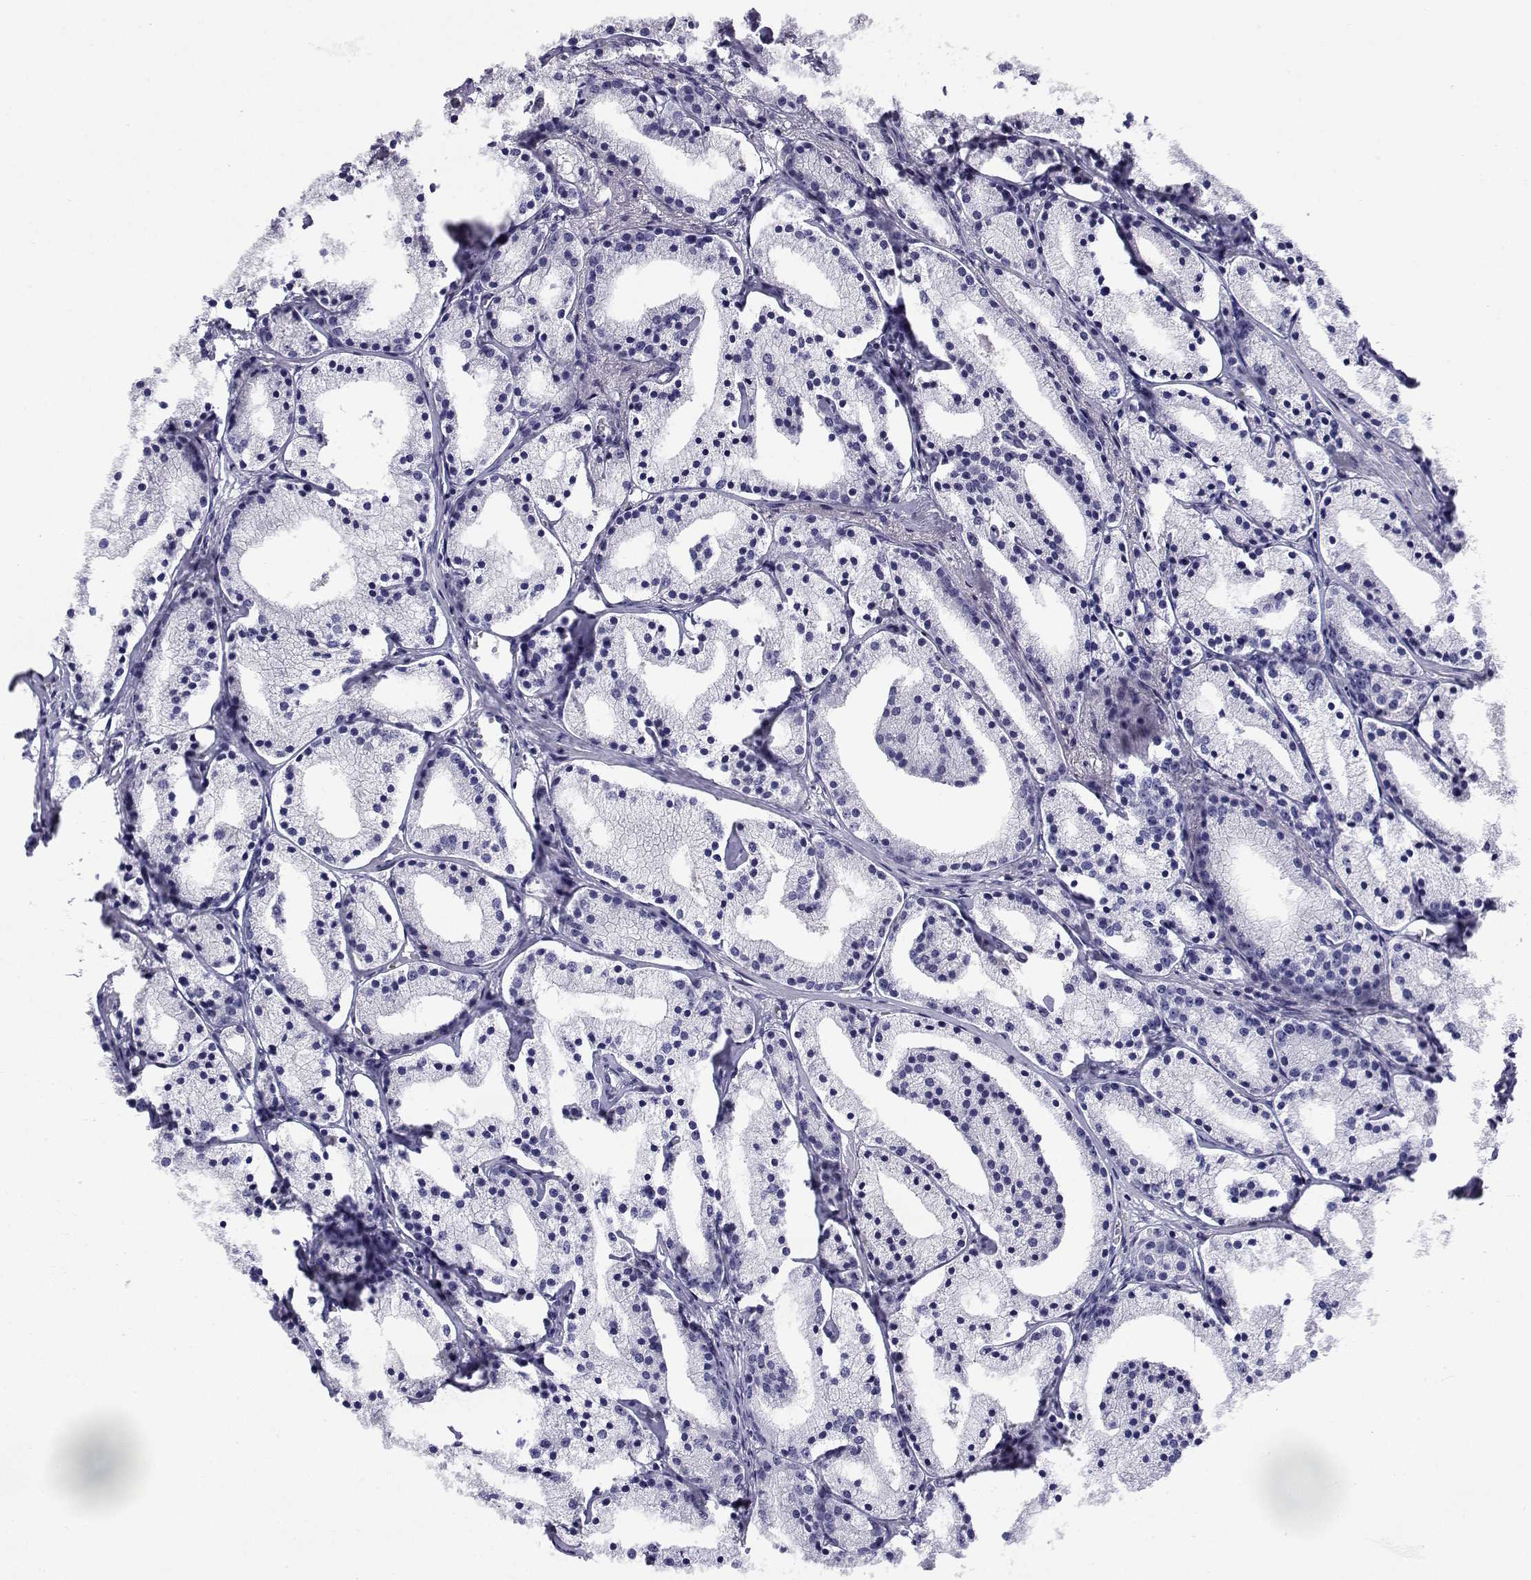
{"staining": {"intensity": "negative", "quantity": "none", "location": "none"}, "tissue": "prostate cancer", "cell_type": "Tumor cells", "image_type": "cancer", "snomed": [{"axis": "morphology", "description": "Adenocarcinoma, NOS"}, {"axis": "topography", "description": "Prostate"}], "caption": "DAB (3,3'-diaminobenzidine) immunohistochemical staining of human prostate cancer (adenocarcinoma) exhibits no significant positivity in tumor cells. The staining is performed using DAB (3,3'-diaminobenzidine) brown chromogen with nuclei counter-stained in using hematoxylin.", "gene": "SLC6A3", "patient": {"sex": "male", "age": 69}}